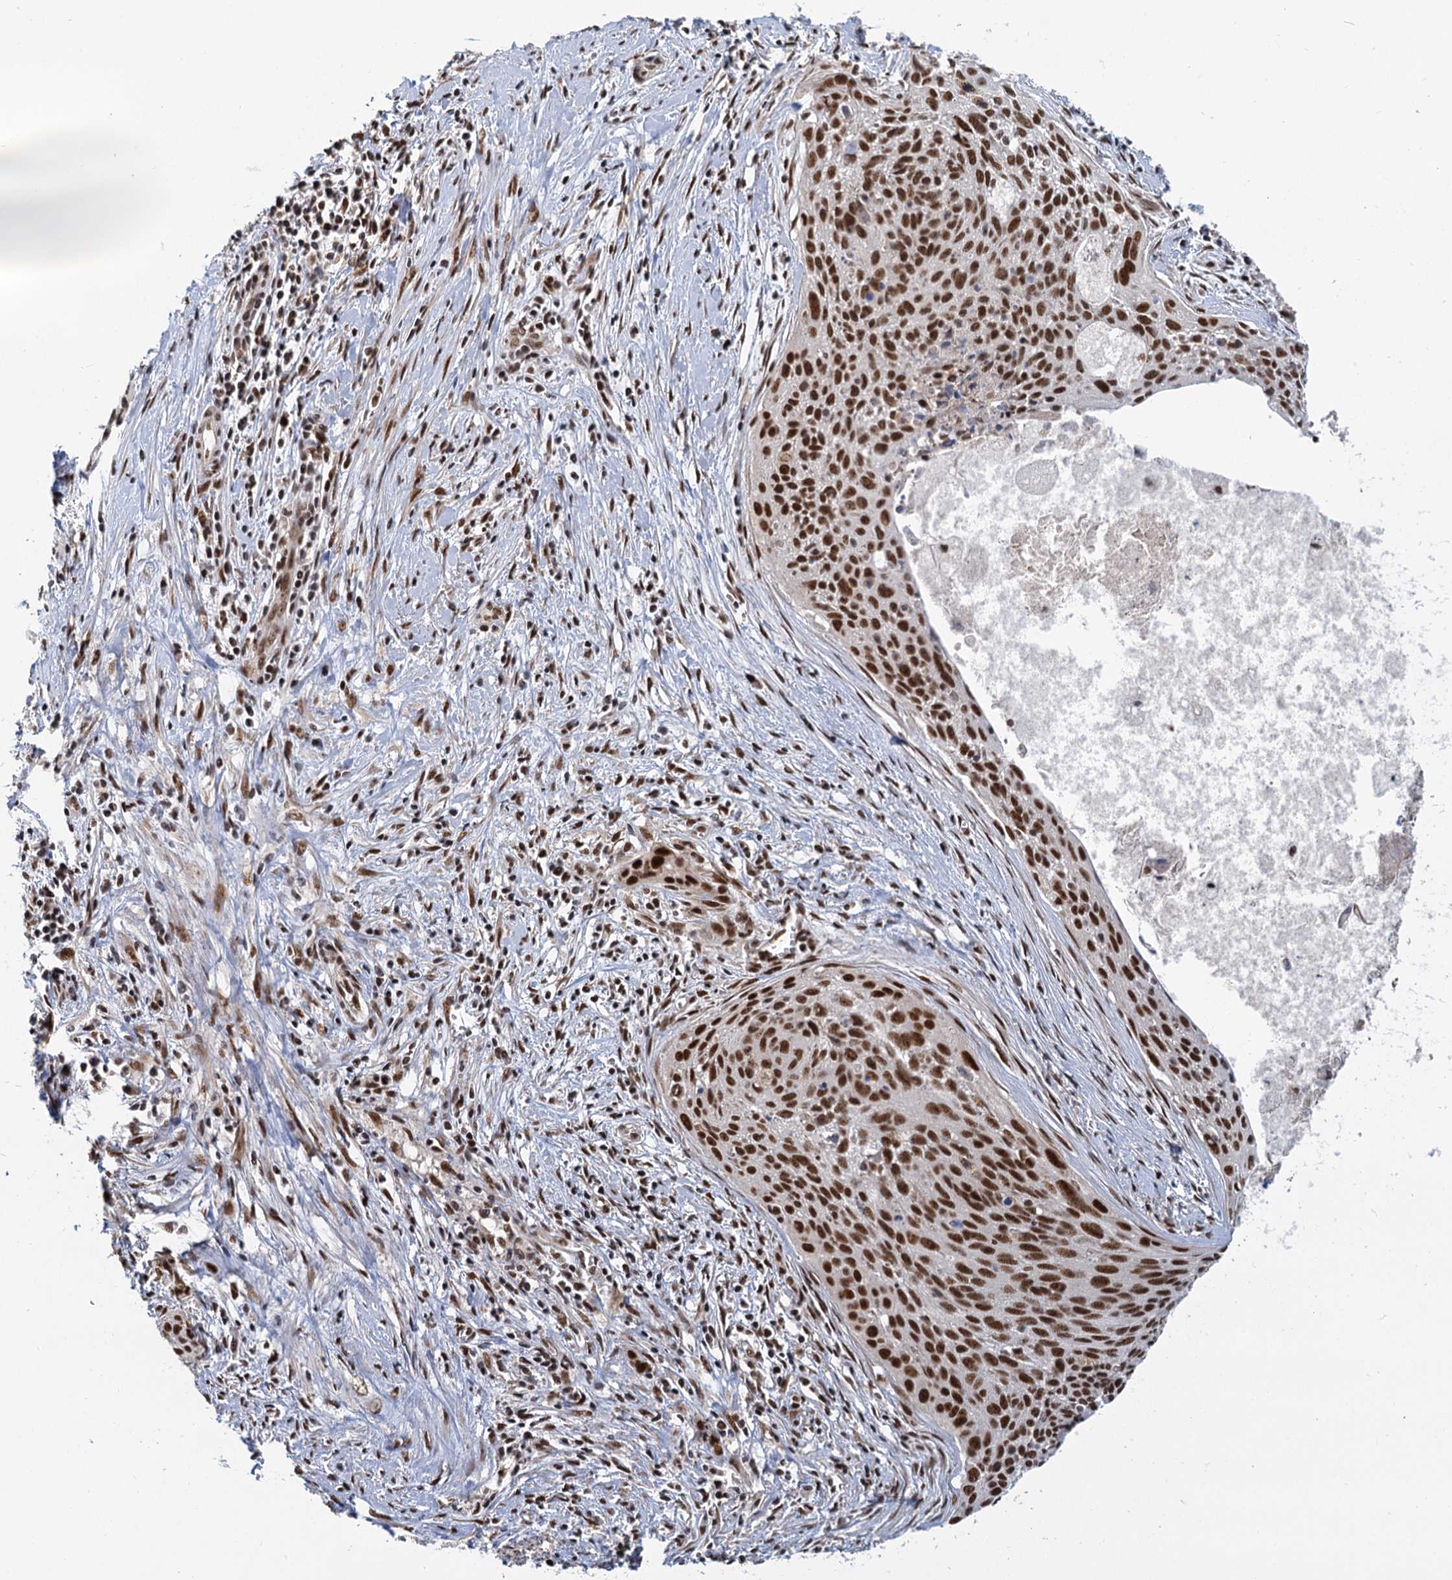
{"staining": {"intensity": "strong", "quantity": ">75%", "location": "nuclear"}, "tissue": "cervical cancer", "cell_type": "Tumor cells", "image_type": "cancer", "snomed": [{"axis": "morphology", "description": "Squamous cell carcinoma, NOS"}, {"axis": "topography", "description": "Cervix"}], "caption": "Tumor cells exhibit high levels of strong nuclear positivity in about >75% of cells in cervical squamous cell carcinoma.", "gene": "WBP4", "patient": {"sex": "female", "age": 55}}